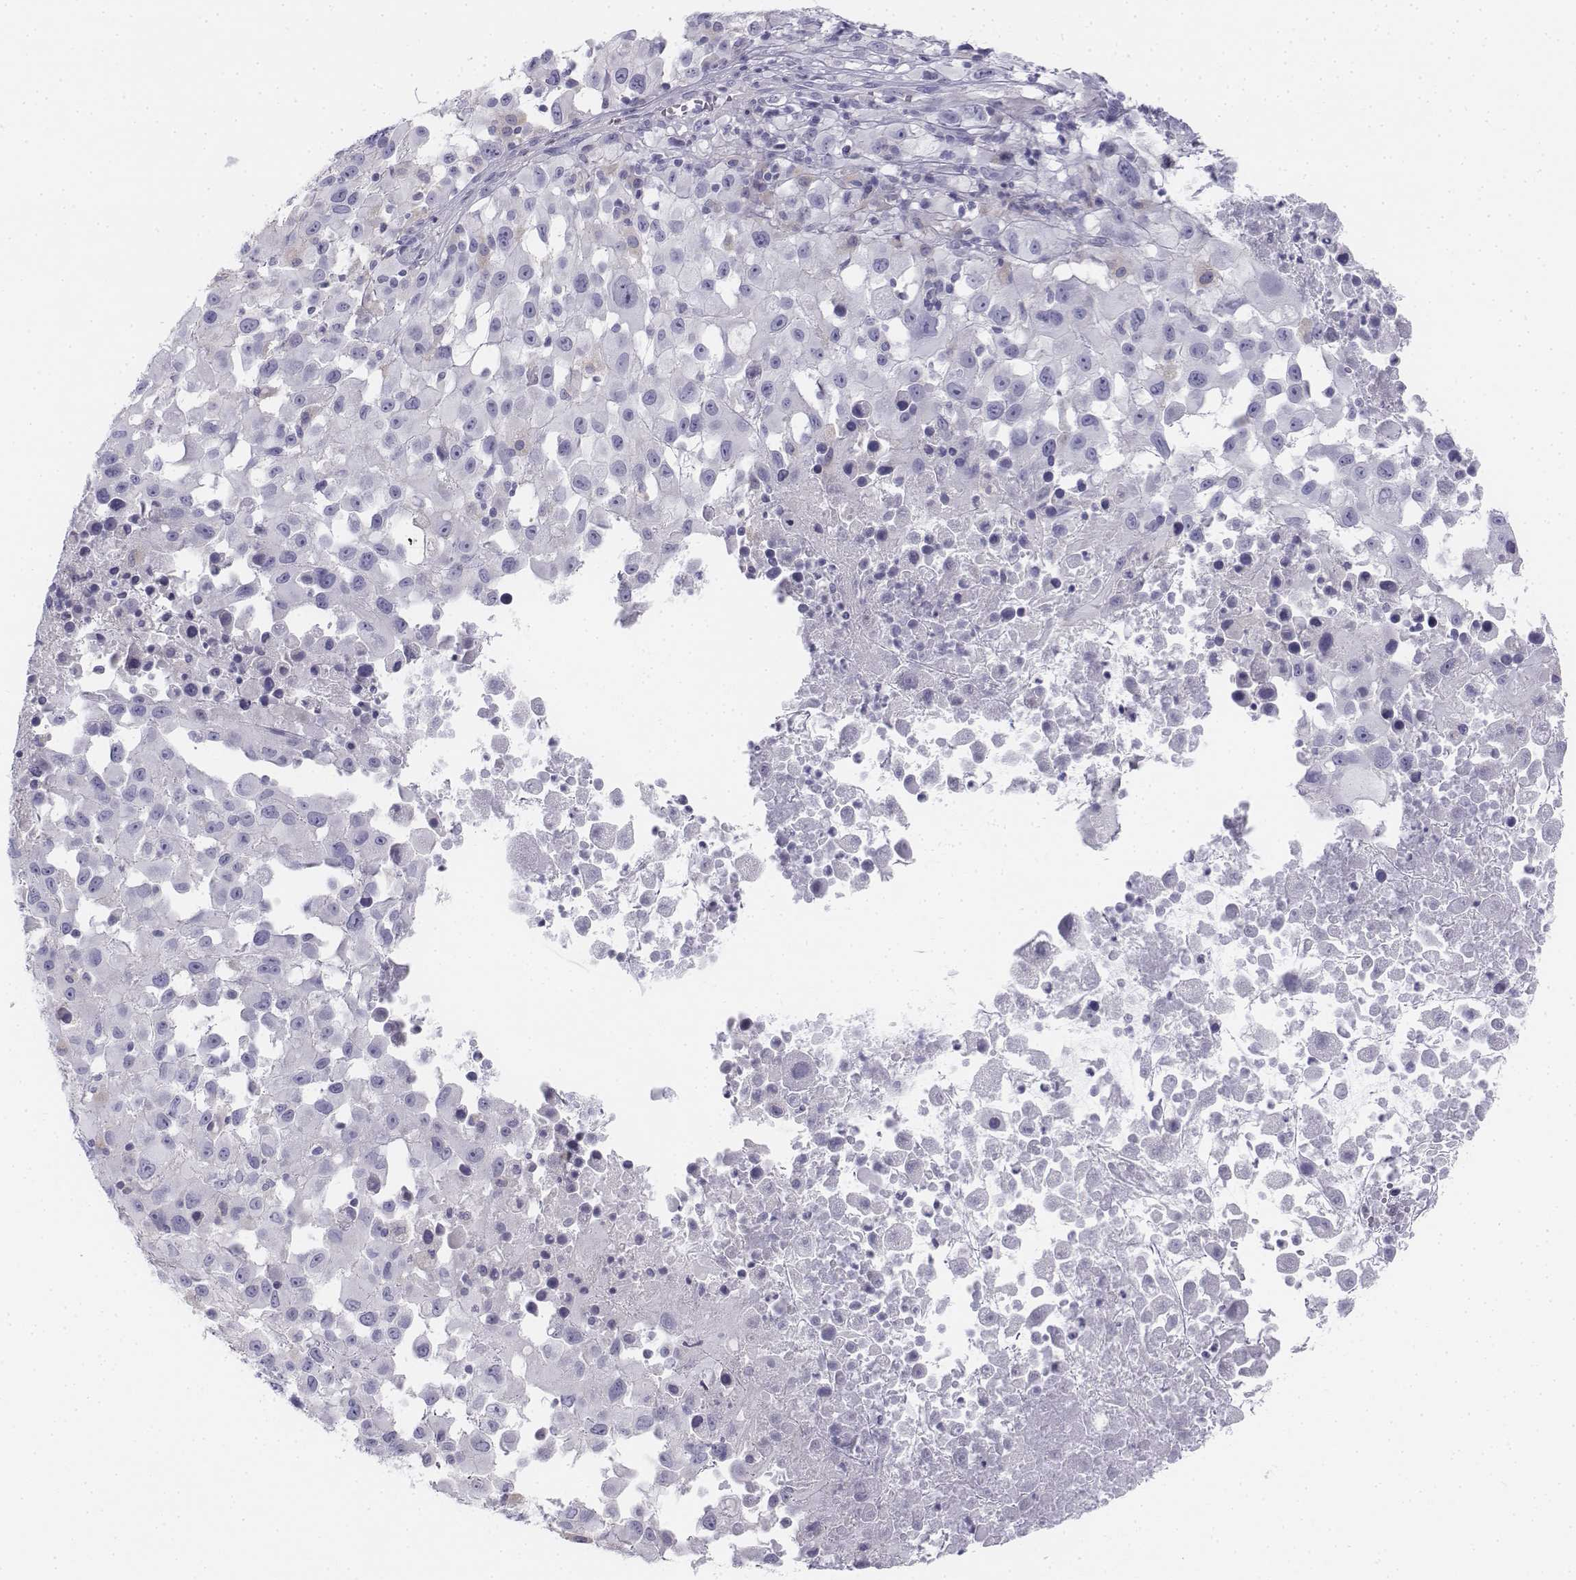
{"staining": {"intensity": "negative", "quantity": "none", "location": "none"}, "tissue": "melanoma", "cell_type": "Tumor cells", "image_type": "cancer", "snomed": [{"axis": "morphology", "description": "Malignant melanoma, Metastatic site"}, {"axis": "topography", "description": "Soft tissue"}], "caption": "The photomicrograph reveals no significant expression in tumor cells of malignant melanoma (metastatic site). Brightfield microscopy of IHC stained with DAB (brown) and hematoxylin (blue), captured at high magnification.", "gene": "TH", "patient": {"sex": "male", "age": 50}}